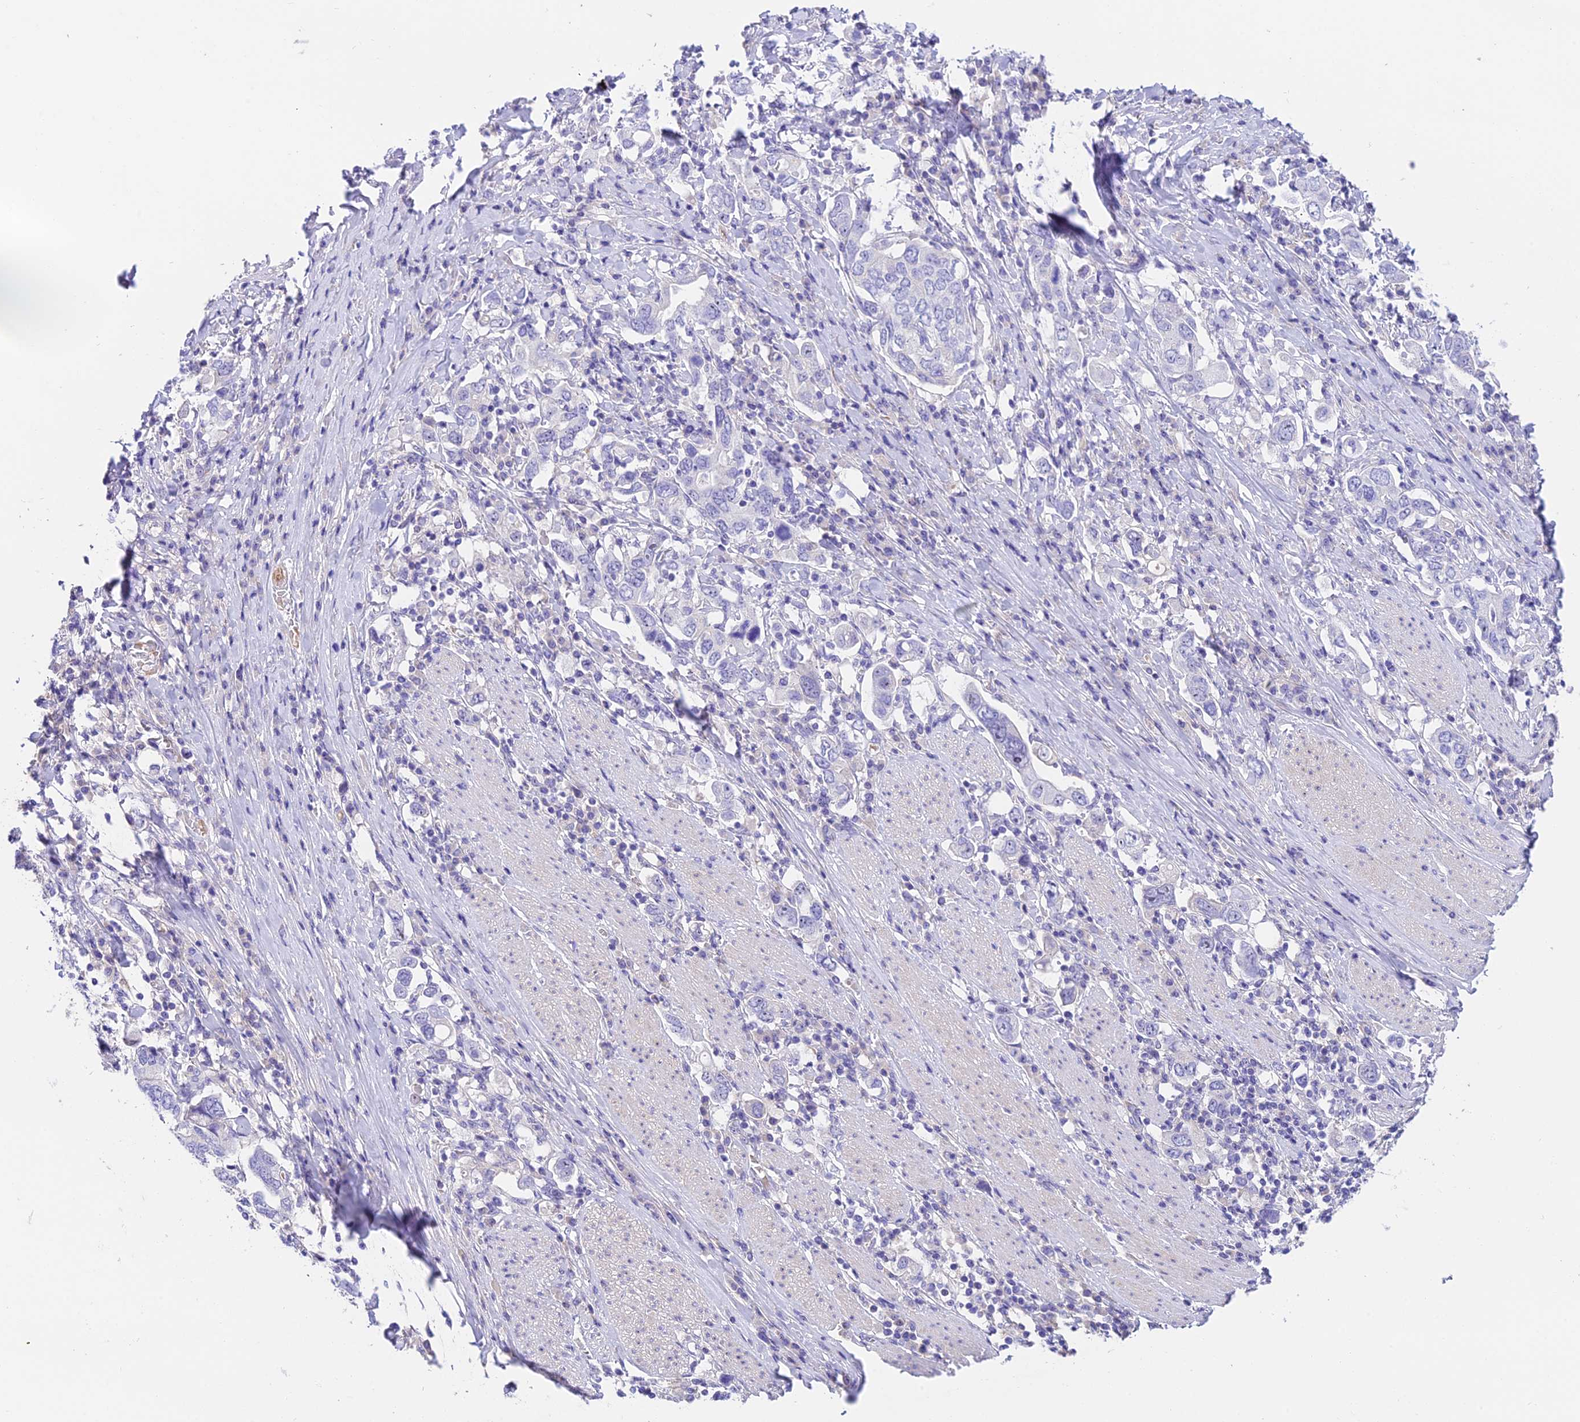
{"staining": {"intensity": "negative", "quantity": "none", "location": "none"}, "tissue": "stomach cancer", "cell_type": "Tumor cells", "image_type": "cancer", "snomed": [{"axis": "morphology", "description": "Adenocarcinoma, NOS"}, {"axis": "topography", "description": "Stomach, upper"}, {"axis": "topography", "description": "Stomach"}], "caption": "Photomicrograph shows no significant protein expression in tumor cells of stomach adenocarcinoma.", "gene": "DUSP29", "patient": {"sex": "male", "age": 62}}